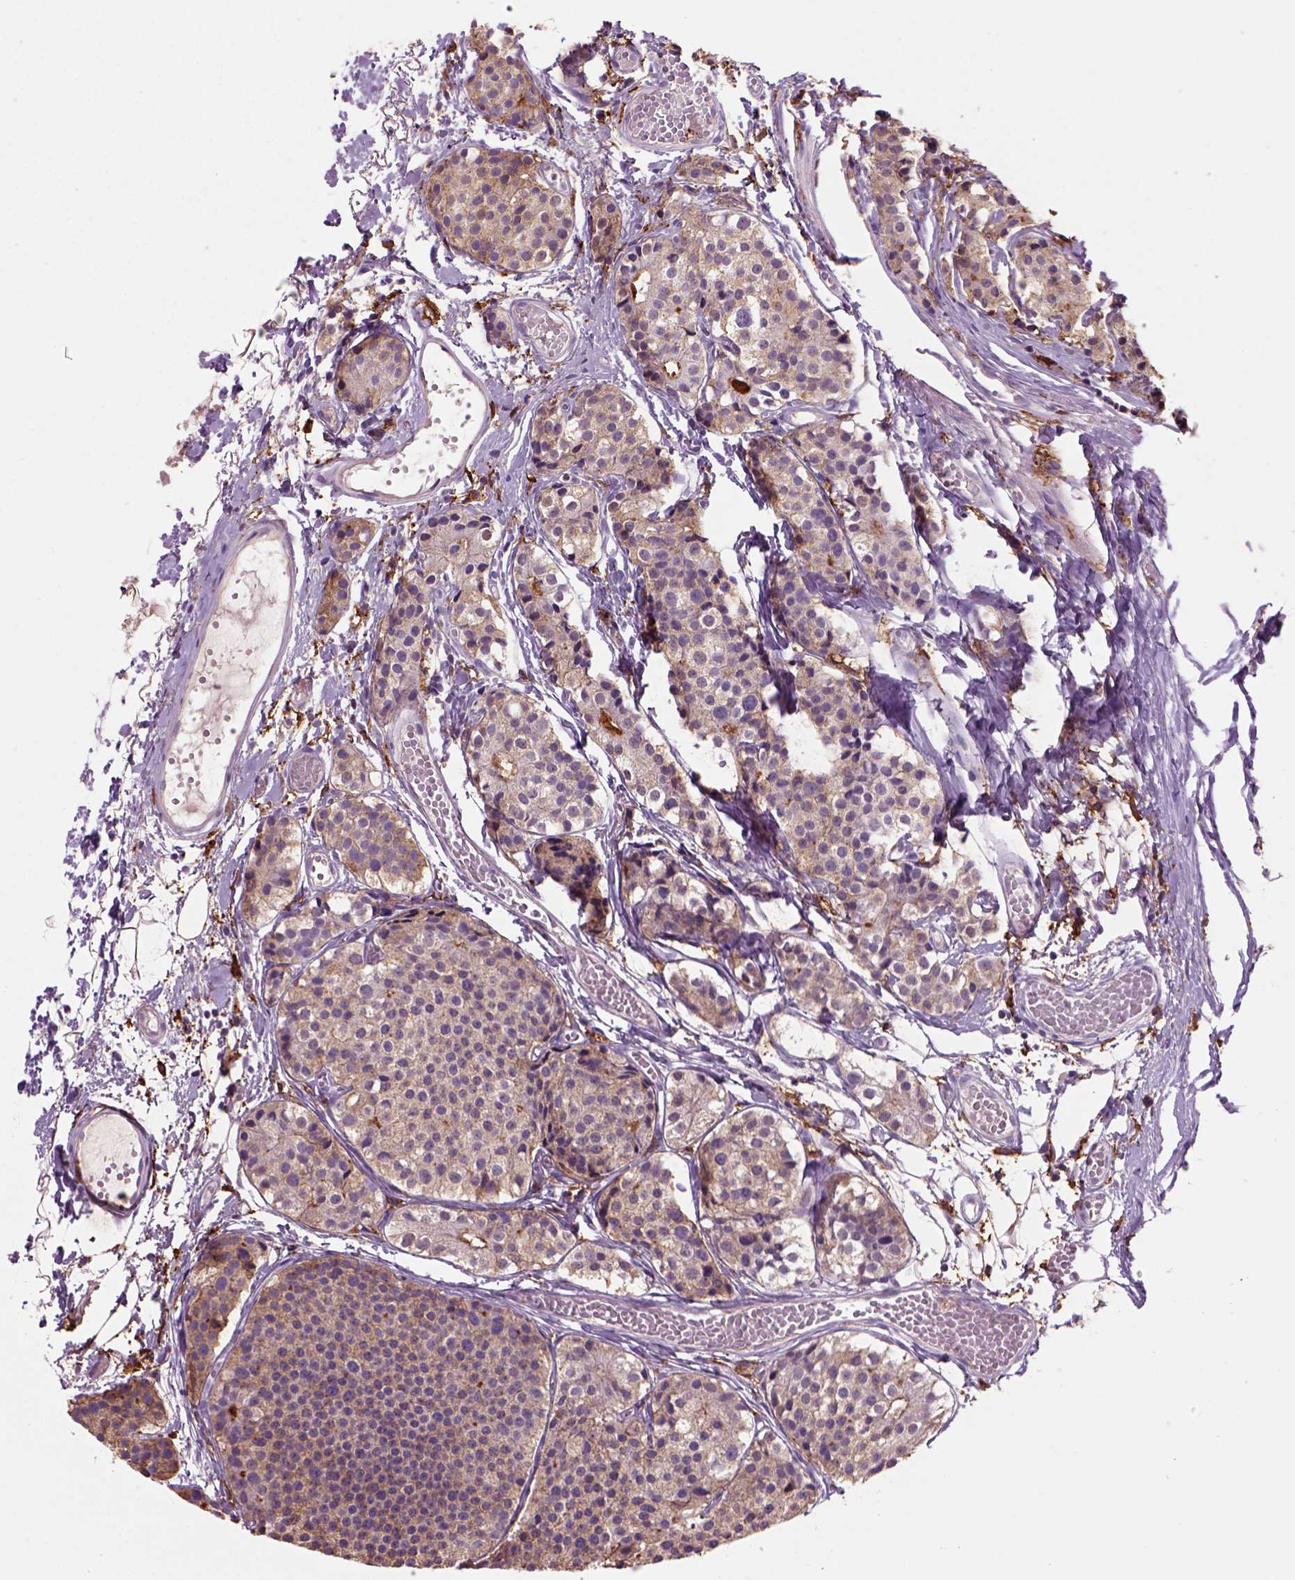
{"staining": {"intensity": "moderate", "quantity": "<25%", "location": "cytoplasmic/membranous"}, "tissue": "carcinoid", "cell_type": "Tumor cells", "image_type": "cancer", "snomed": [{"axis": "morphology", "description": "Carcinoid, malignant, NOS"}, {"axis": "topography", "description": "Small intestine"}], "caption": "Human carcinoid stained for a protein (brown) shows moderate cytoplasmic/membranous positive staining in approximately <25% of tumor cells.", "gene": "CD14", "patient": {"sex": "female", "age": 65}}